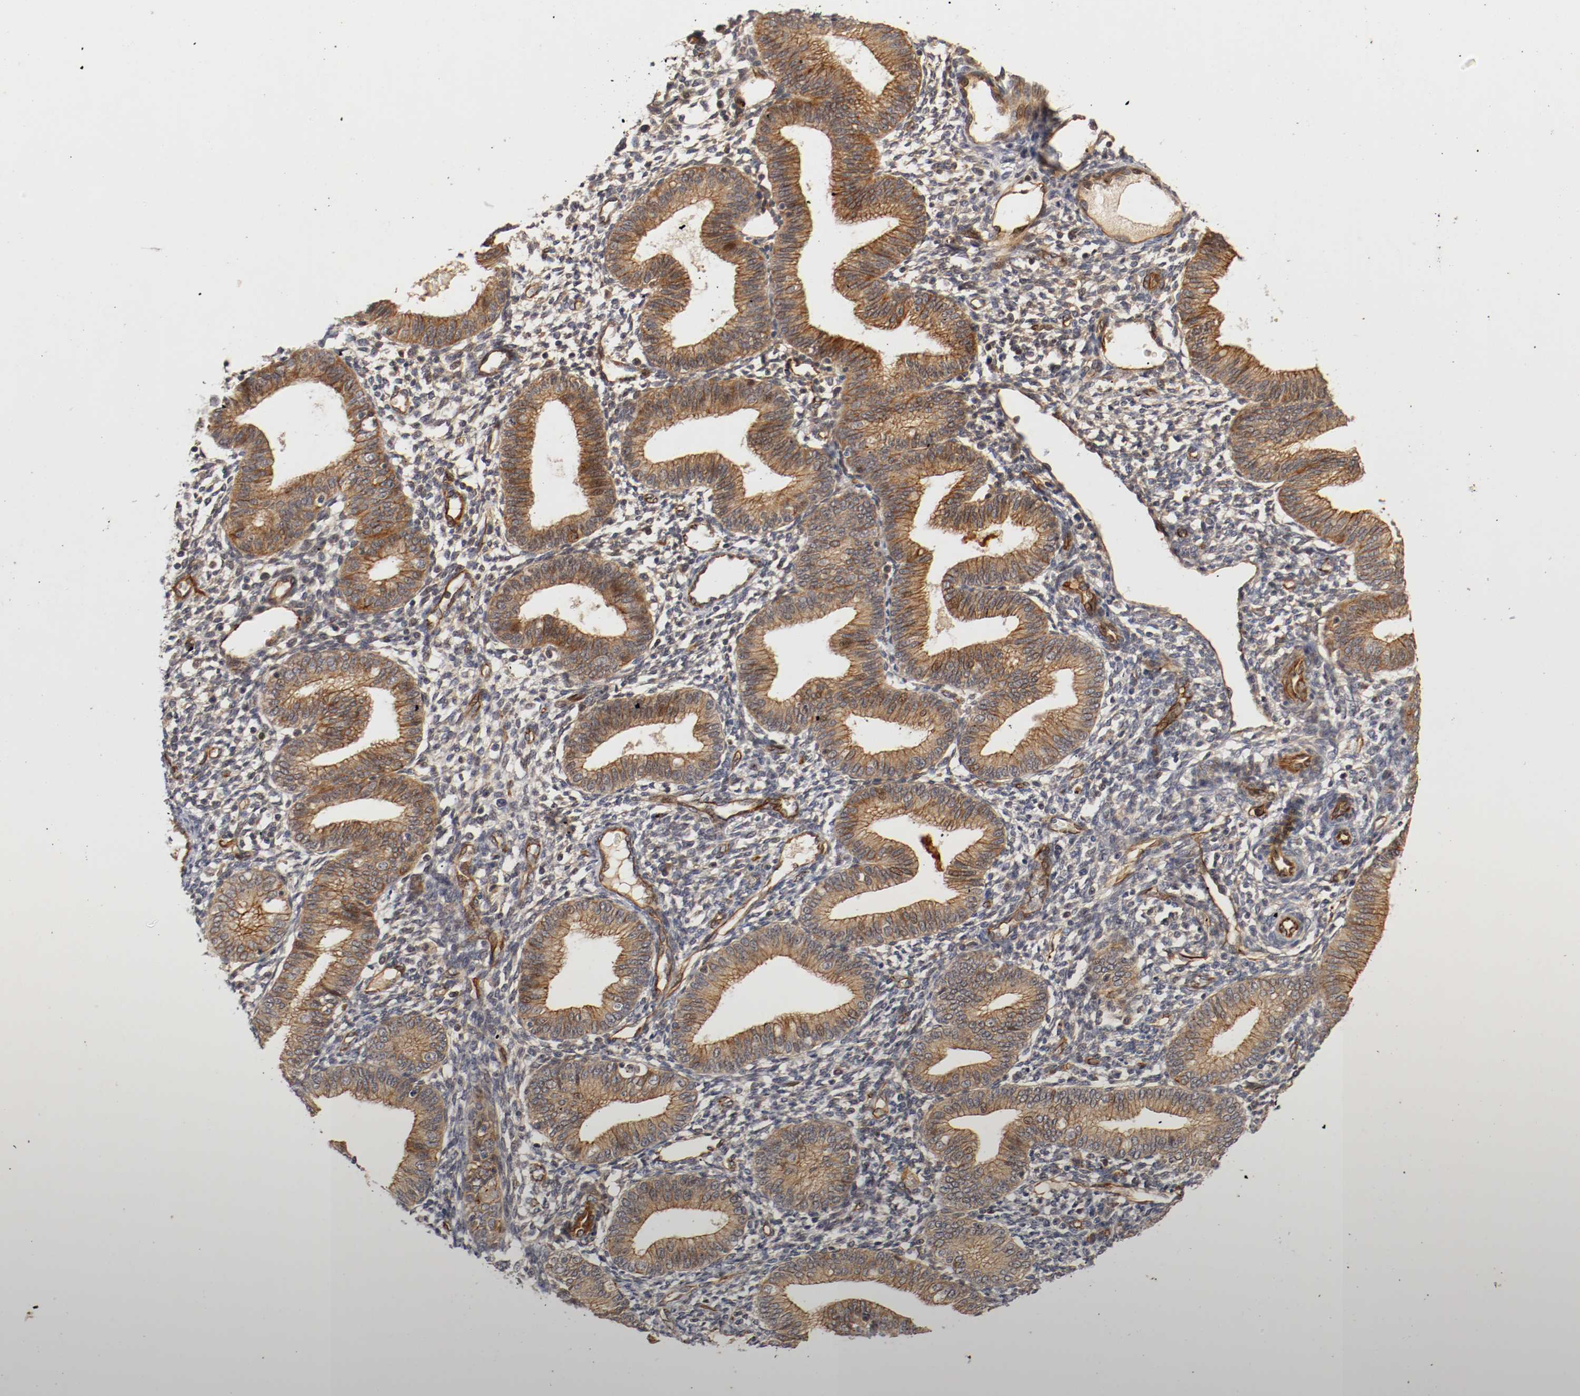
{"staining": {"intensity": "moderate", "quantity": "25%-75%", "location": "cytoplasmic/membranous"}, "tissue": "endometrium", "cell_type": "Cells in endometrial stroma", "image_type": "normal", "snomed": [{"axis": "morphology", "description": "Normal tissue, NOS"}, {"axis": "topography", "description": "Endometrium"}], "caption": "Protein staining of benign endometrium displays moderate cytoplasmic/membranous staining in approximately 25%-75% of cells in endometrial stroma. The protein of interest is shown in brown color, while the nuclei are stained blue.", "gene": "TYK2", "patient": {"sex": "female", "age": 61}}